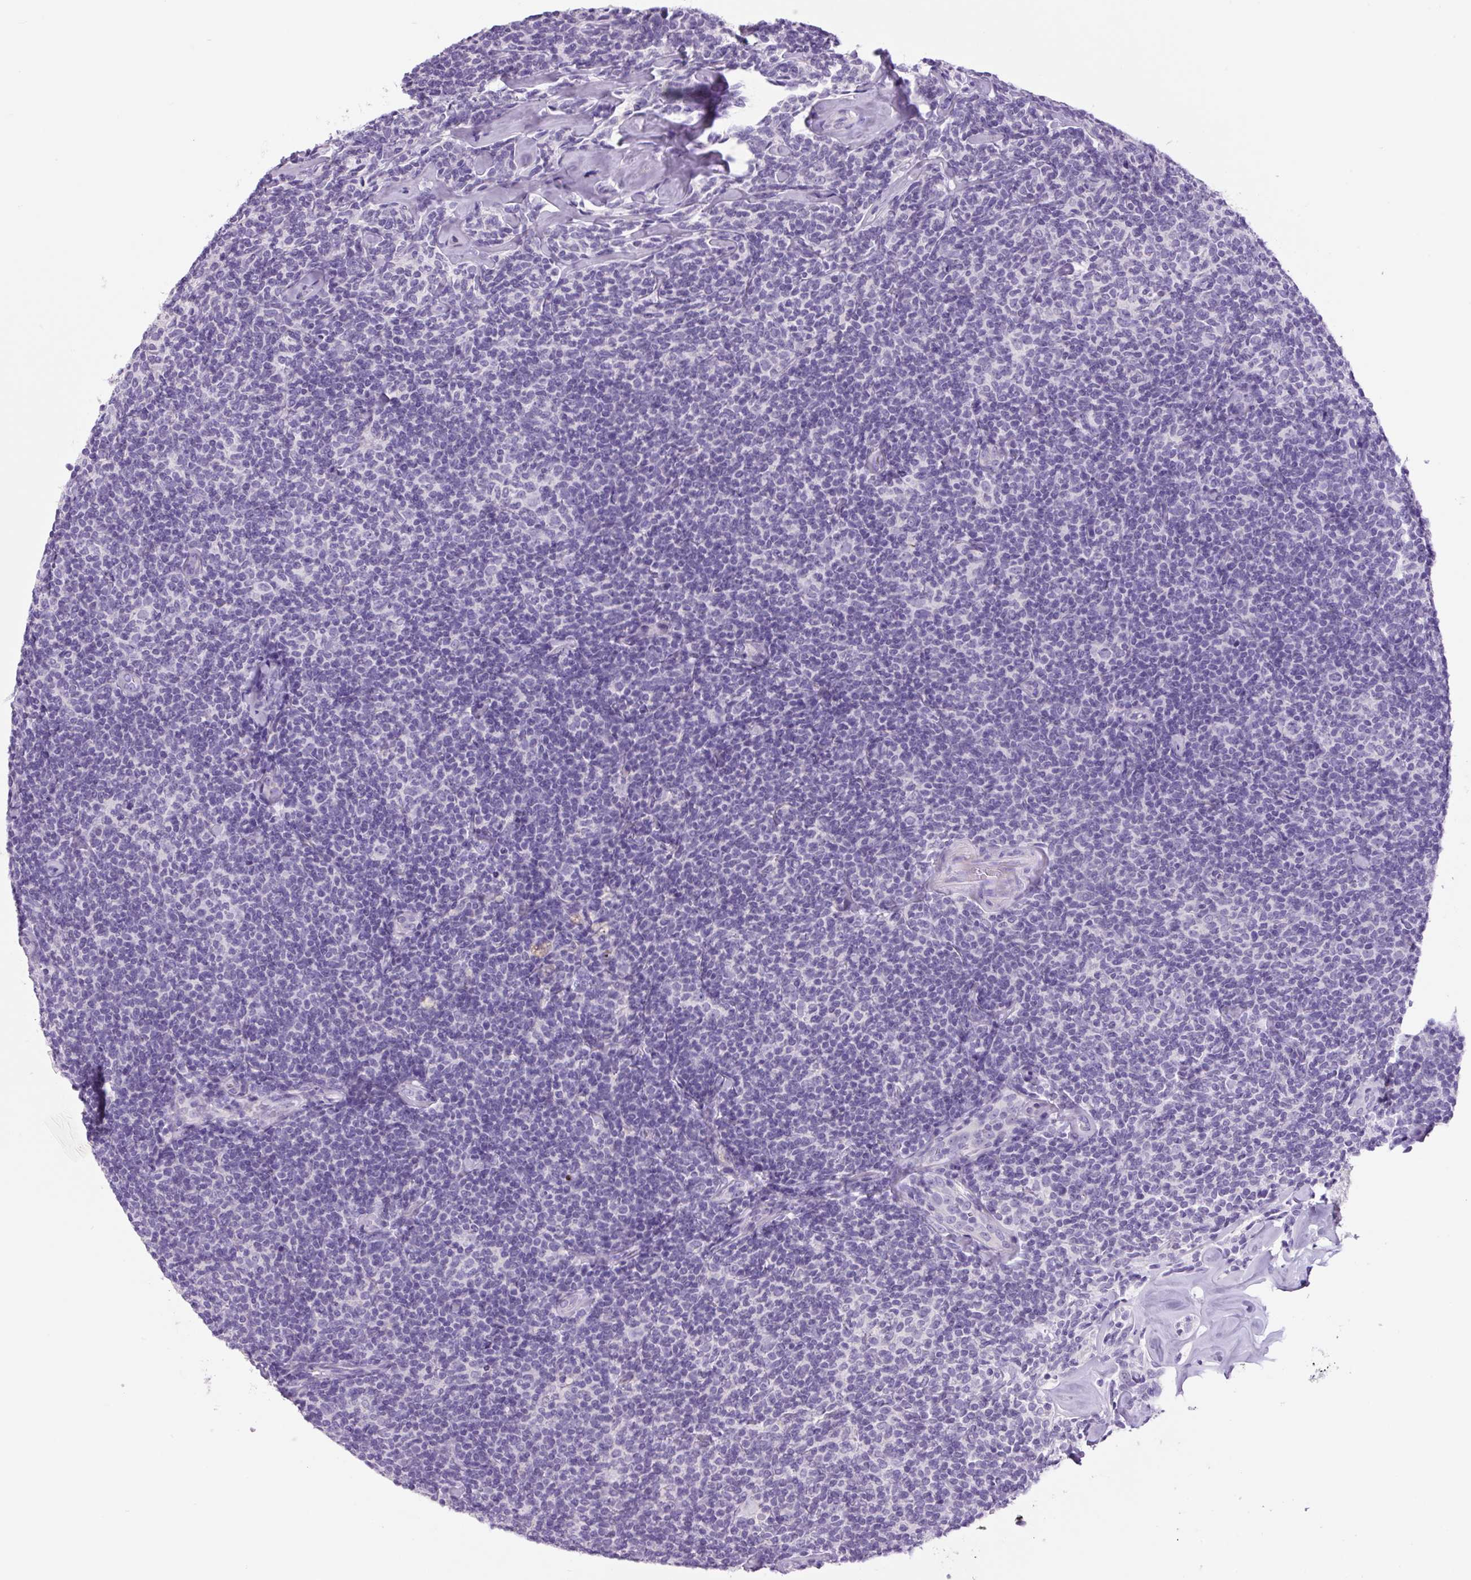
{"staining": {"intensity": "negative", "quantity": "none", "location": "none"}, "tissue": "lymphoma", "cell_type": "Tumor cells", "image_type": "cancer", "snomed": [{"axis": "morphology", "description": "Malignant lymphoma, non-Hodgkin's type, Low grade"}, {"axis": "topography", "description": "Lymph node"}], "caption": "This is an immunohistochemistry (IHC) image of human lymphoma. There is no staining in tumor cells.", "gene": "CHGA", "patient": {"sex": "female", "age": 56}}